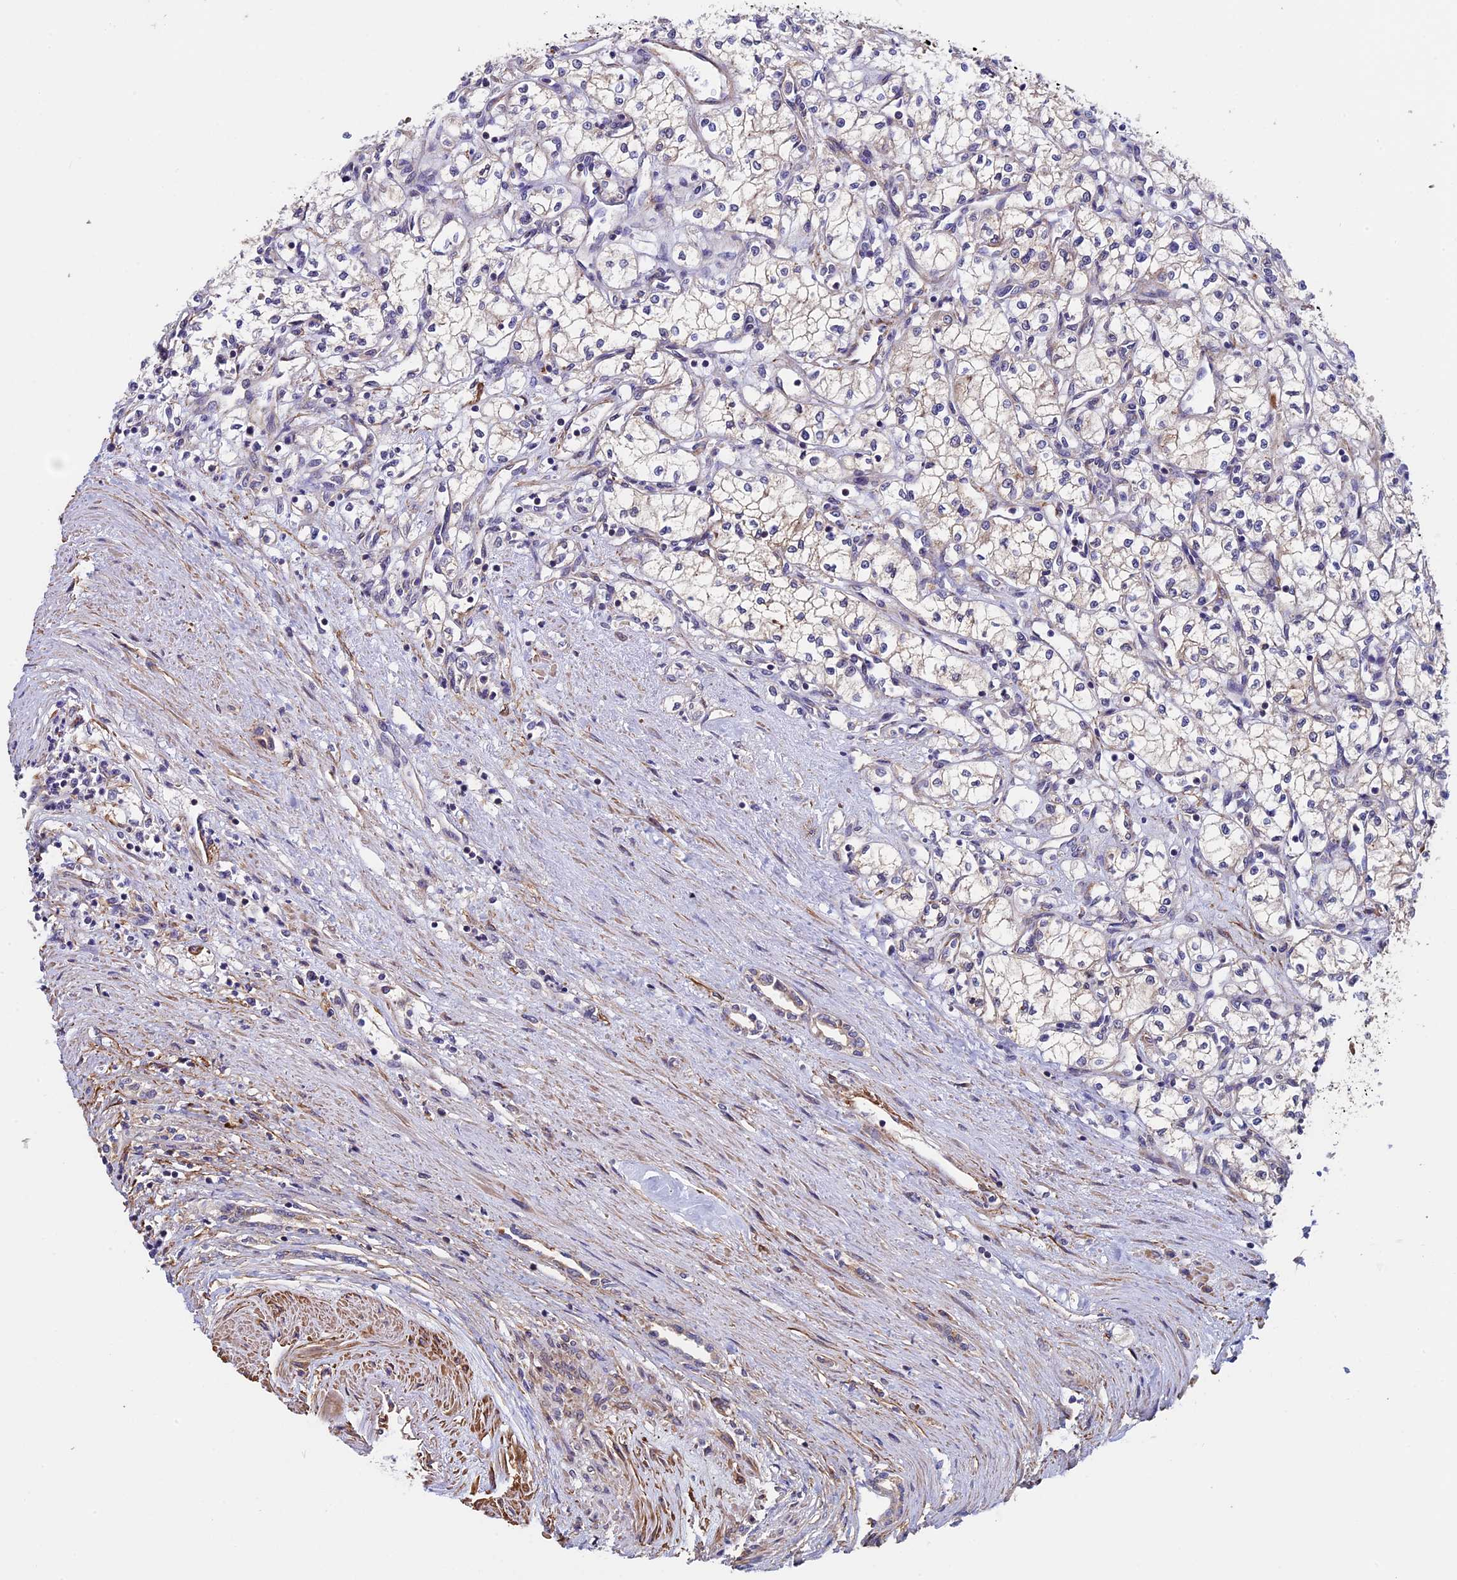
{"staining": {"intensity": "weak", "quantity": "<25%", "location": "cytoplasmic/membranous"}, "tissue": "renal cancer", "cell_type": "Tumor cells", "image_type": "cancer", "snomed": [{"axis": "morphology", "description": "Adenocarcinoma, NOS"}, {"axis": "topography", "description": "Kidney"}], "caption": "High magnification brightfield microscopy of adenocarcinoma (renal) stained with DAB (3,3'-diaminobenzidine) (brown) and counterstained with hematoxylin (blue): tumor cells show no significant staining.", "gene": "SLC9A5", "patient": {"sex": "male", "age": 59}}